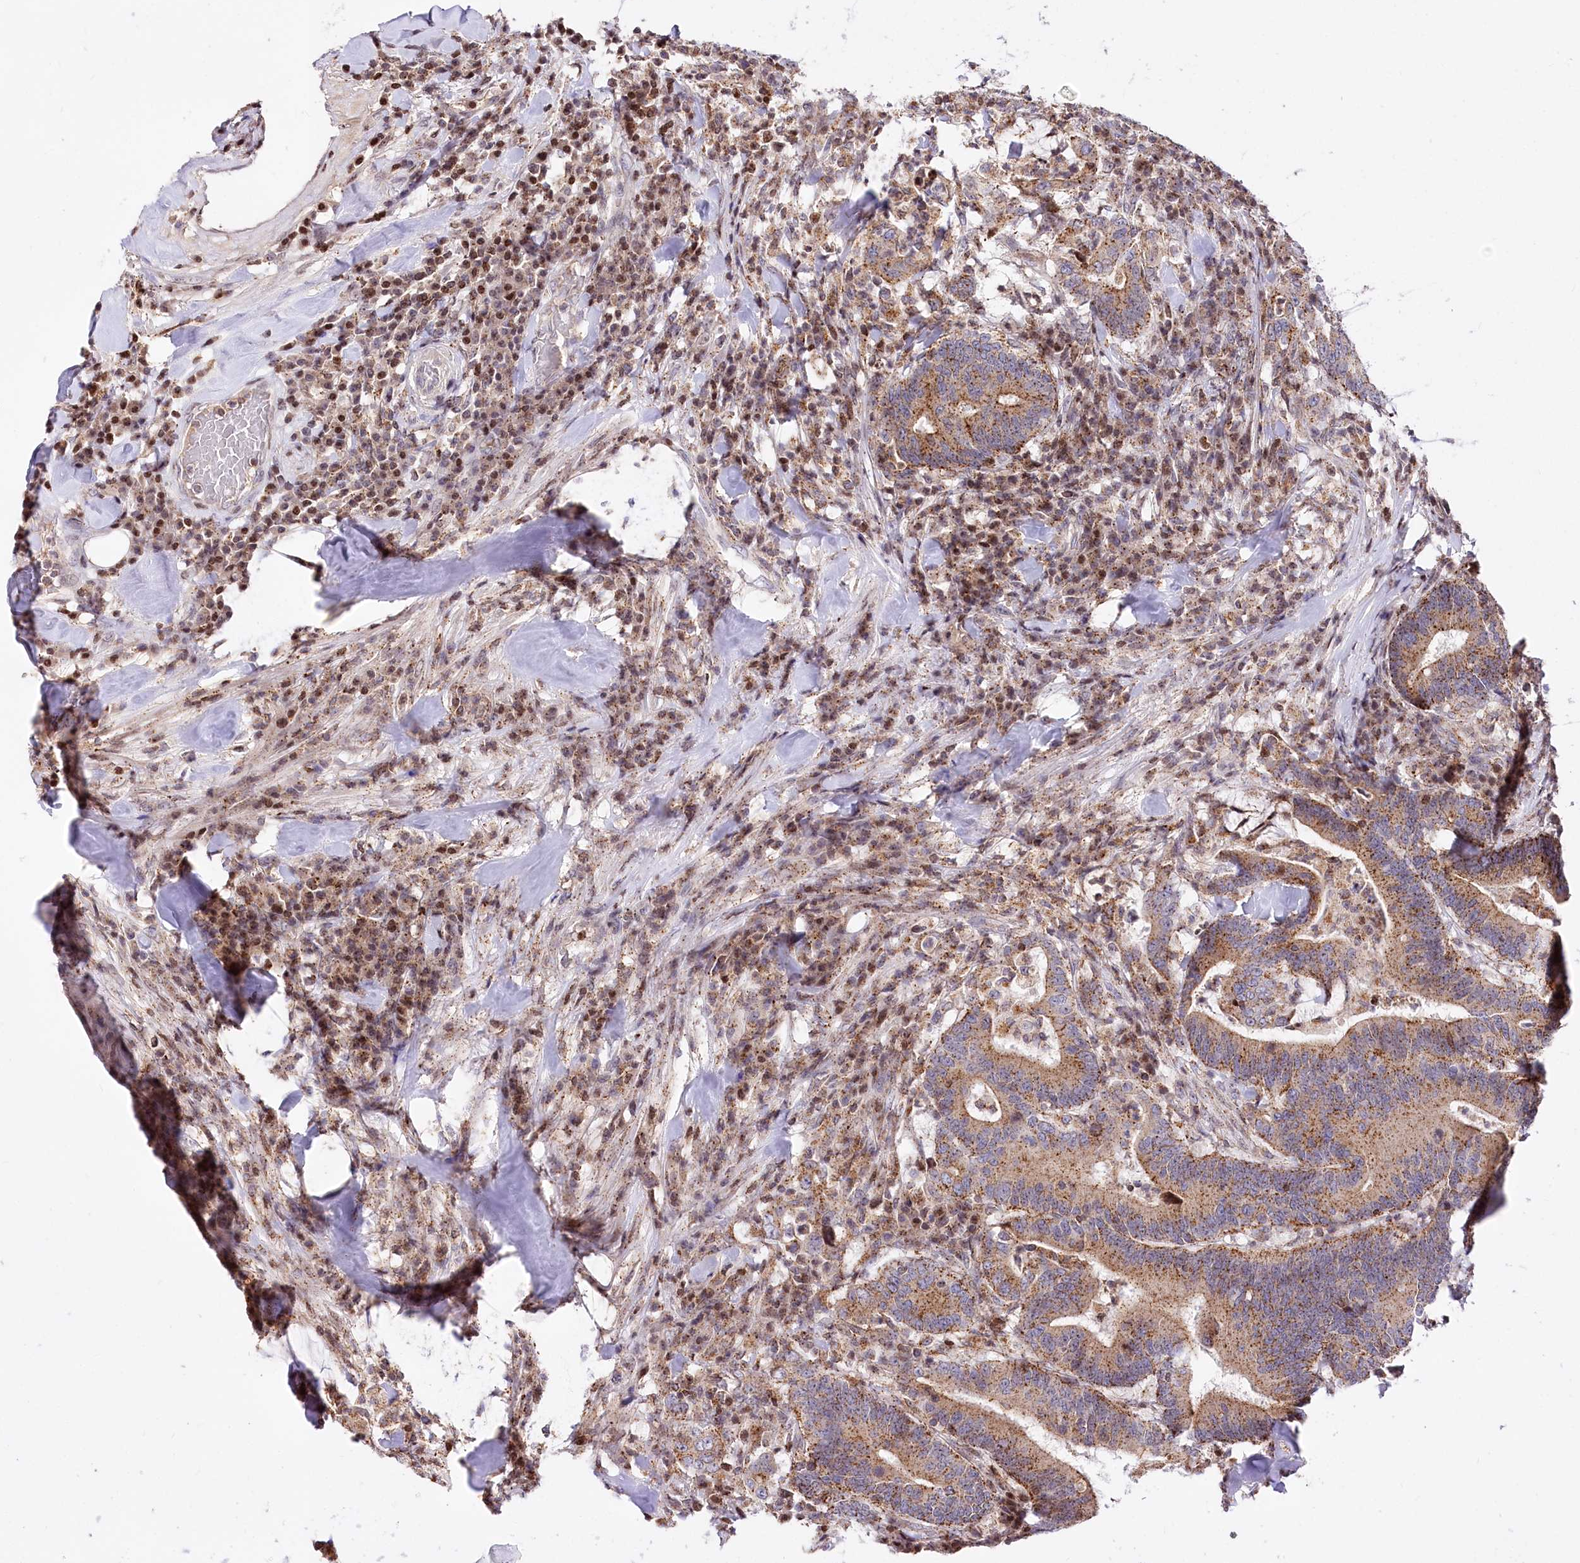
{"staining": {"intensity": "moderate", "quantity": ">75%", "location": "cytoplasmic/membranous"}, "tissue": "colorectal cancer", "cell_type": "Tumor cells", "image_type": "cancer", "snomed": [{"axis": "morphology", "description": "Adenocarcinoma, NOS"}, {"axis": "topography", "description": "Colon"}], "caption": "This micrograph demonstrates immunohistochemistry staining of human adenocarcinoma (colorectal), with medium moderate cytoplasmic/membranous expression in about >75% of tumor cells.", "gene": "ZFYVE27", "patient": {"sex": "female", "age": 66}}